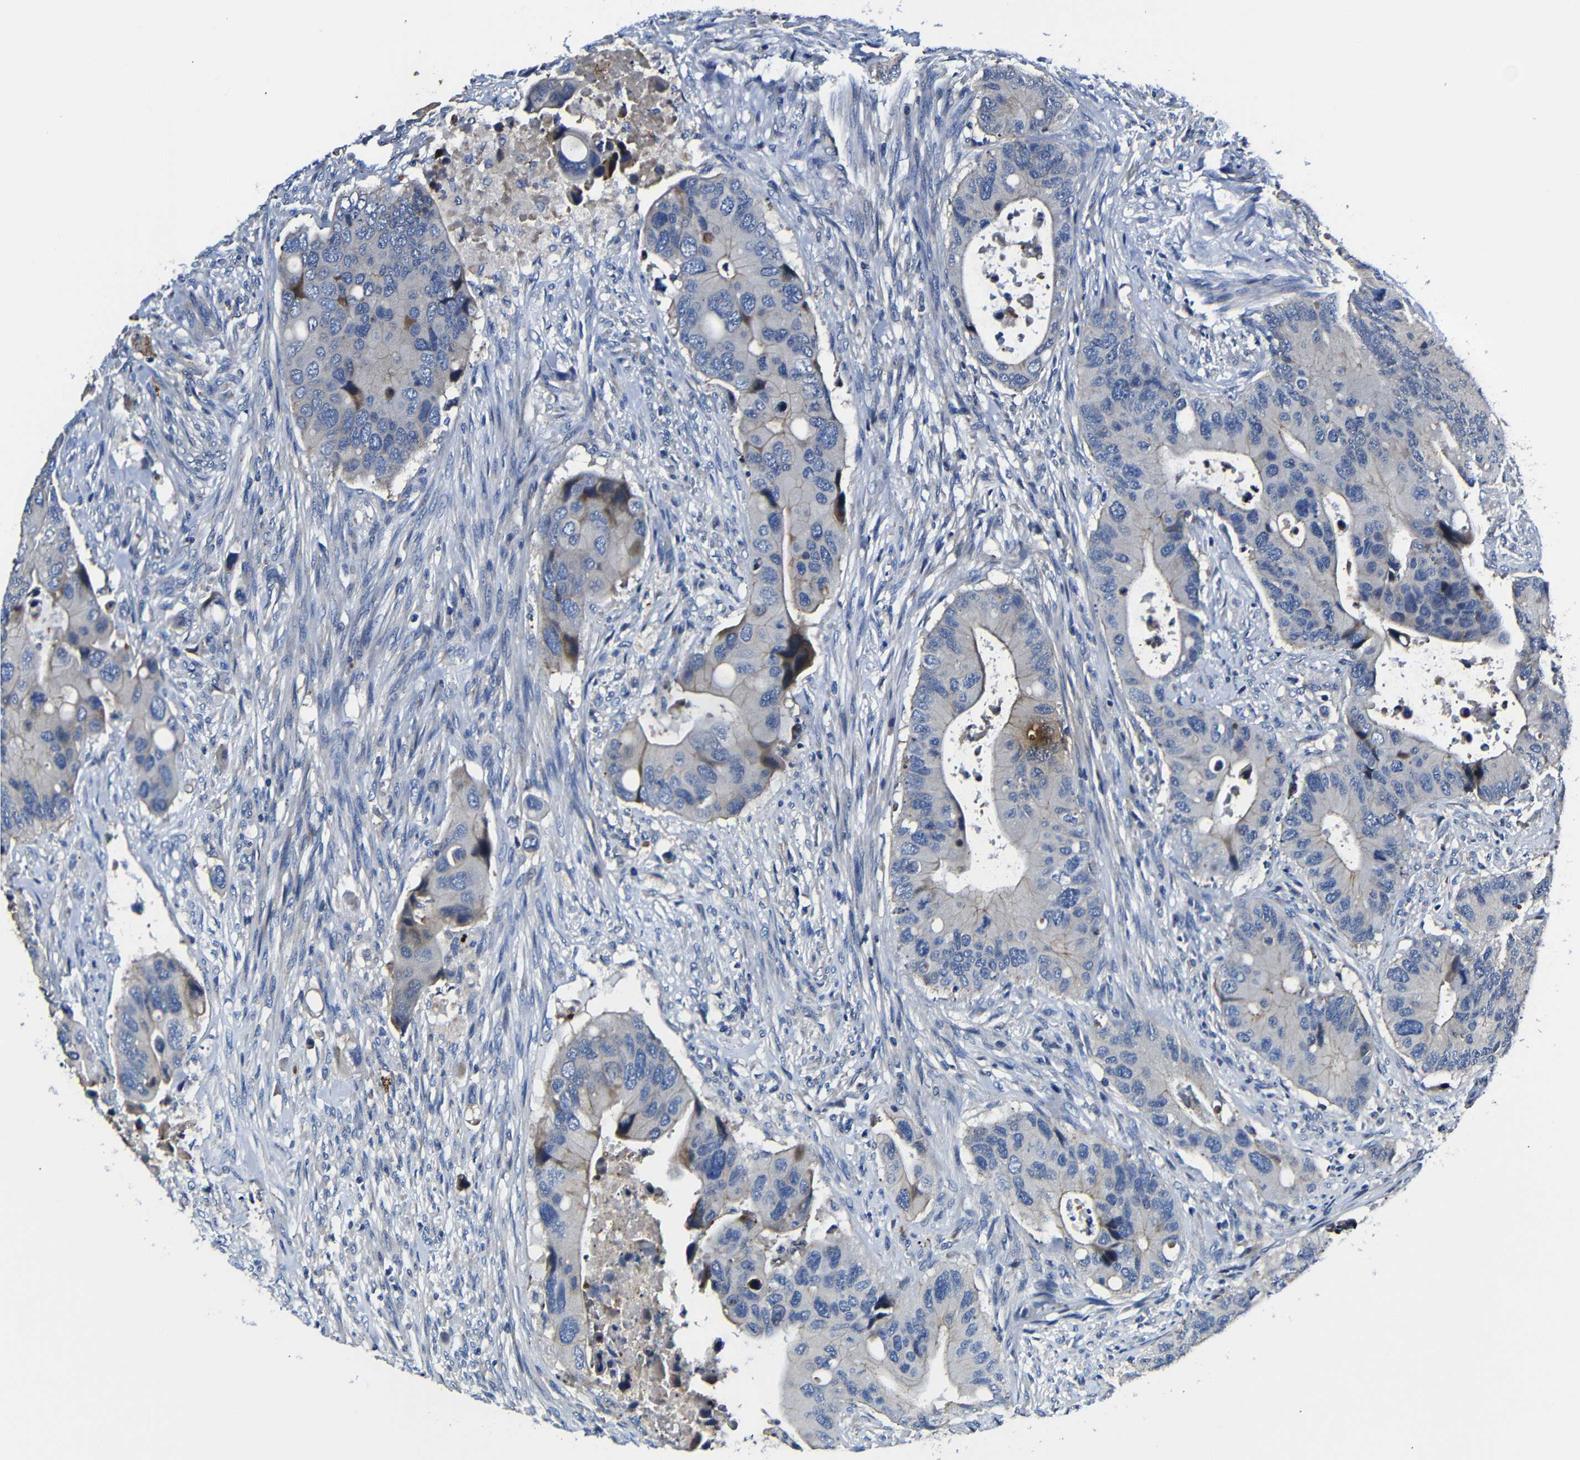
{"staining": {"intensity": "weak", "quantity": "<25%", "location": "cytoplasmic/membranous"}, "tissue": "colorectal cancer", "cell_type": "Tumor cells", "image_type": "cancer", "snomed": [{"axis": "morphology", "description": "Adenocarcinoma, NOS"}, {"axis": "topography", "description": "Rectum"}], "caption": "This histopathology image is of adenocarcinoma (colorectal) stained with immunohistochemistry (IHC) to label a protein in brown with the nuclei are counter-stained blue. There is no expression in tumor cells.", "gene": "AFDN", "patient": {"sex": "female", "age": 57}}